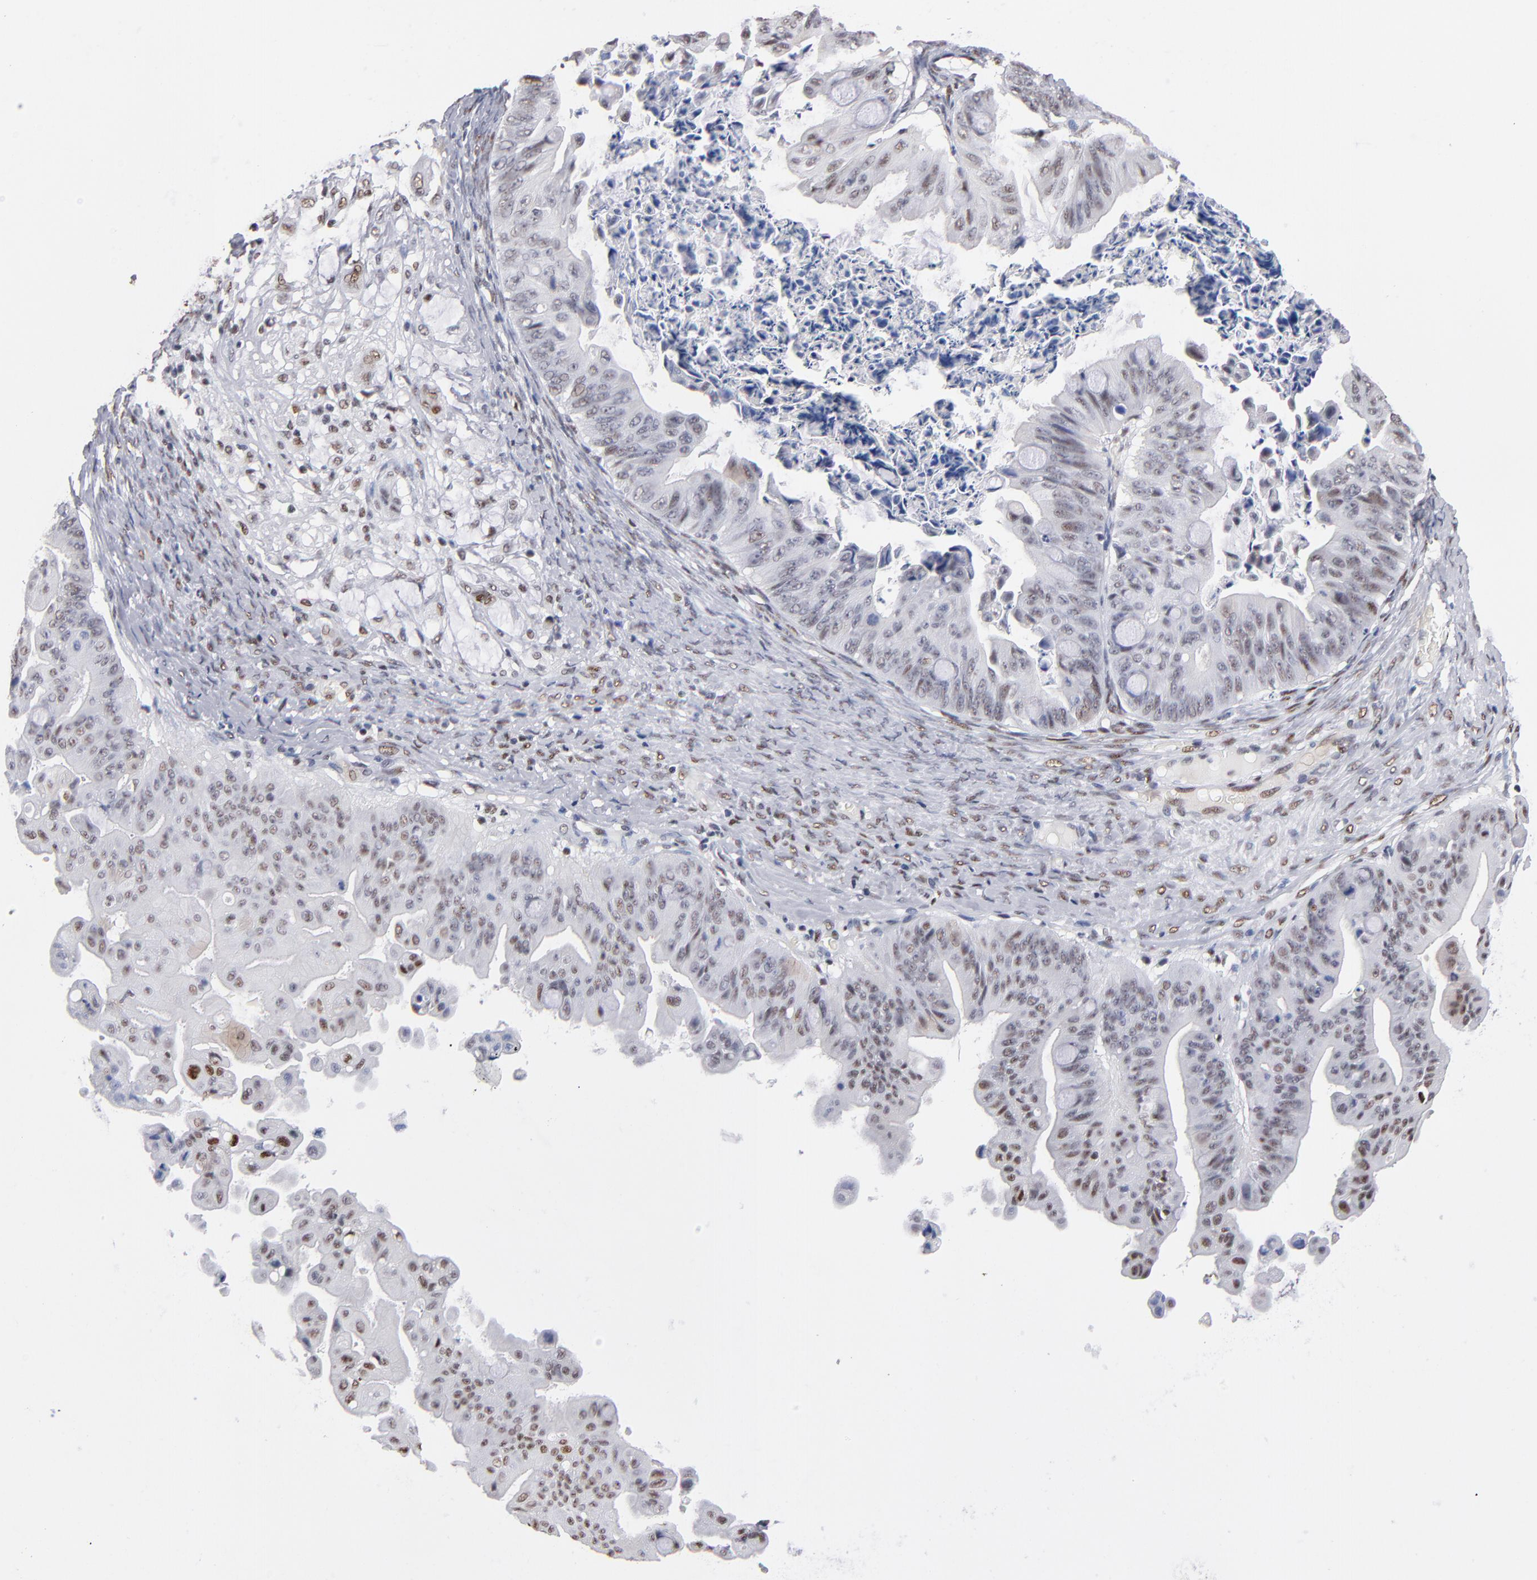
{"staining": {"intensity": "weak", "quantity": "25%-75%", "location": "cytoplasmic/membranous"}, "tissue": "ovarian cancer", "cell_type": "Tumor cells", "image_type": "cancer", "snomed": [{"axis": "morphology", "description": "Cystadenocarcinoma, mucinous, NOS"}, {"axis": "topography", "description": "Ovary"}], "caption": "The micrograph reveals immunohistochemical staining of ovarian cancer. There is weak cytoplasmic/membranous positivity is seen in about 25%-75% of tumor cells.", "gene": "MN1", "patient": {"sex": "female", "age": 37}}